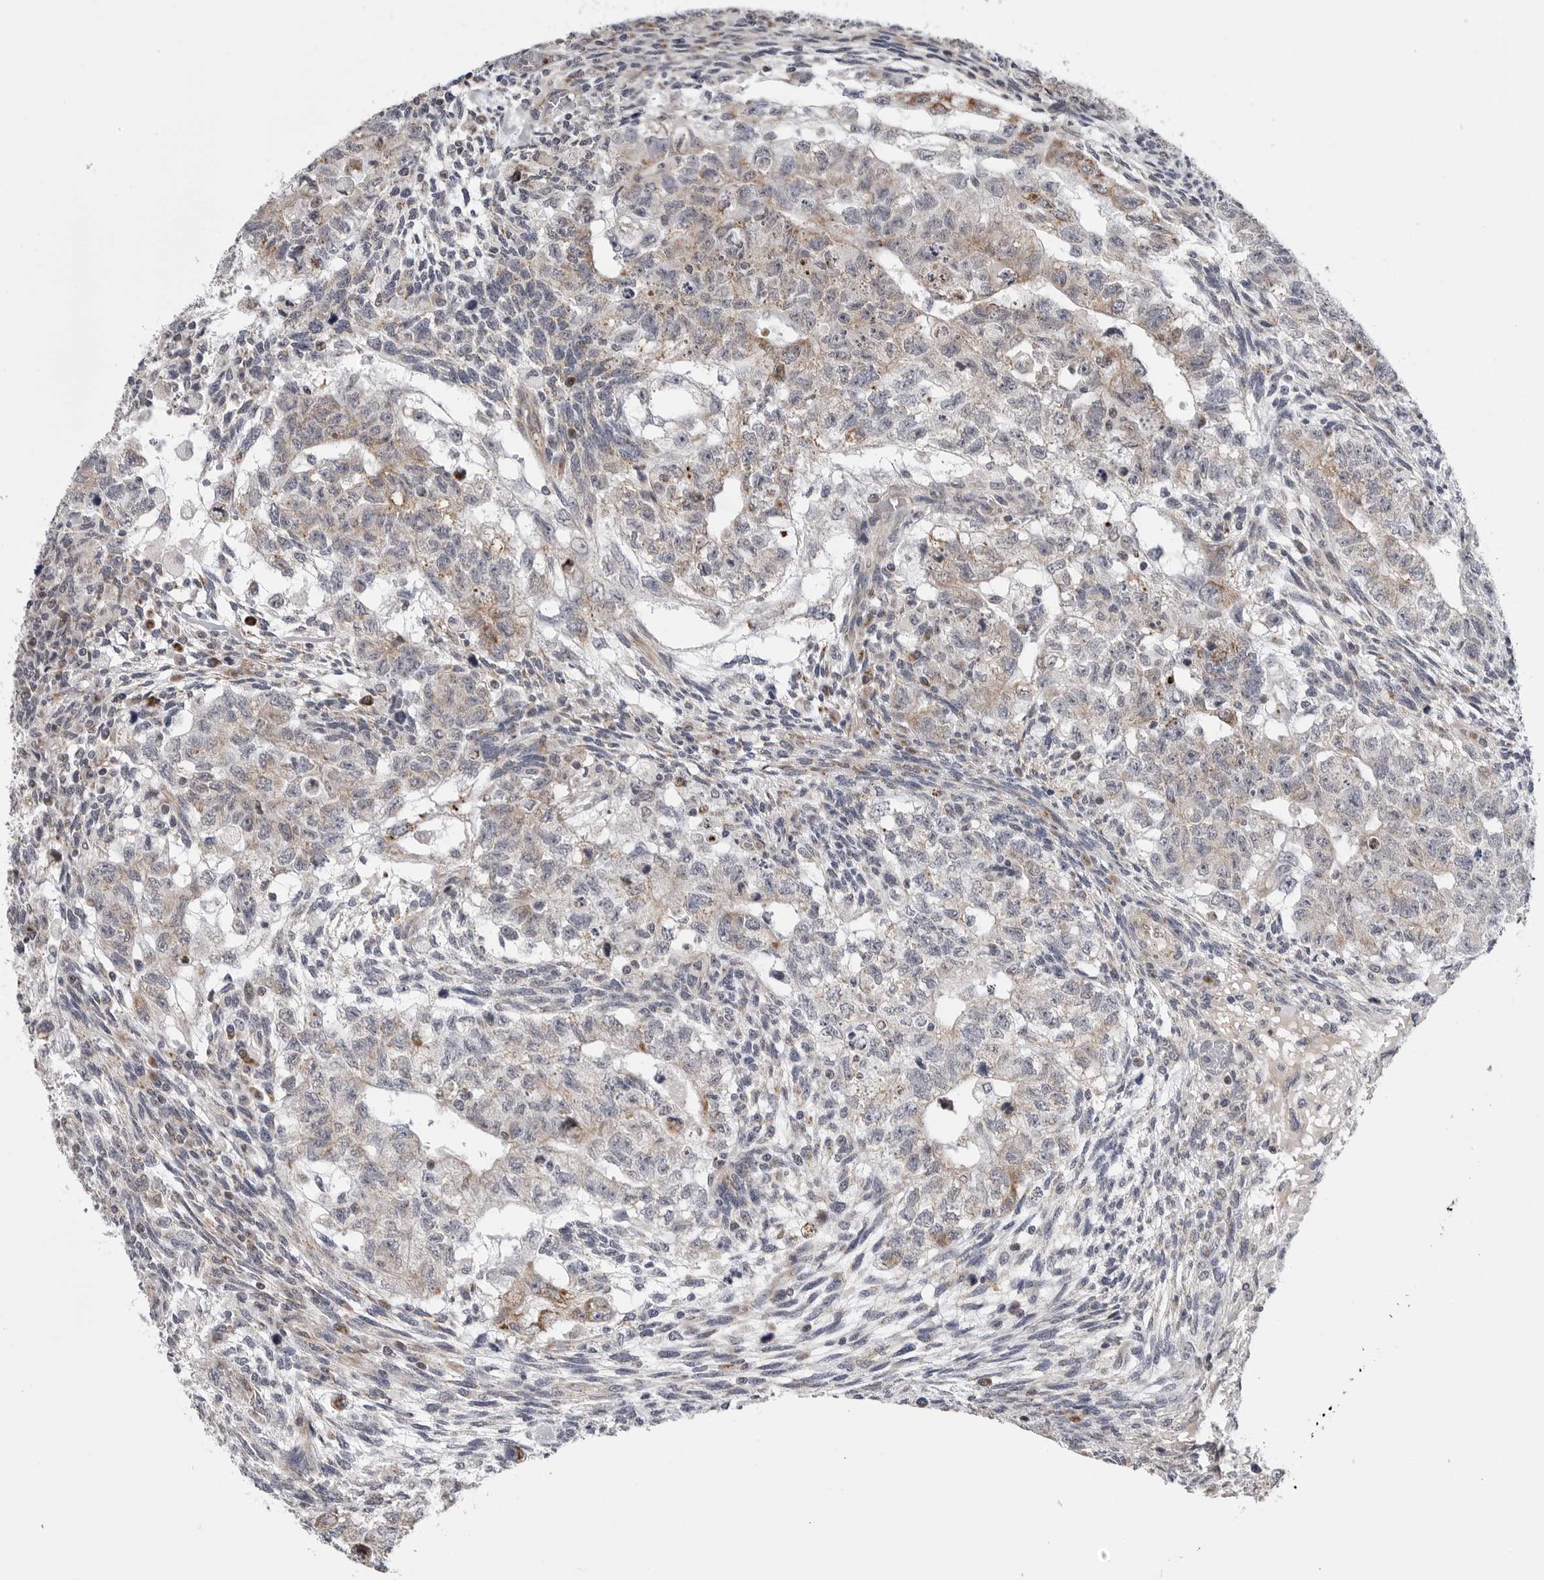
{"staining": {"intensity": "weak", "quantity": ">75%", "location": "cytoplasmic/membranous"}, "tissue": "testis cancer", "cell_type": "Tumor cells", "image_type": "cancer", "snomed": [{"axis": "morphology", "description": "Normal tissue, NOS"}, {"axis": "morphology", "description": "Carcinoma, Embryonal, NOS"}, {"axis": "topography", "description": "Testis"}], "caption": "Immunohistochemical staining of human embryonal carcinoma (testis) reveals low levels of weak cytoplasmic/membranous protein staining in approximately >75% of tumor cells. The protein is shown in brown color, while the nuclei are stained blue.", "gene": "CDK20", "patient": {"sex": "male", "age": 36}}